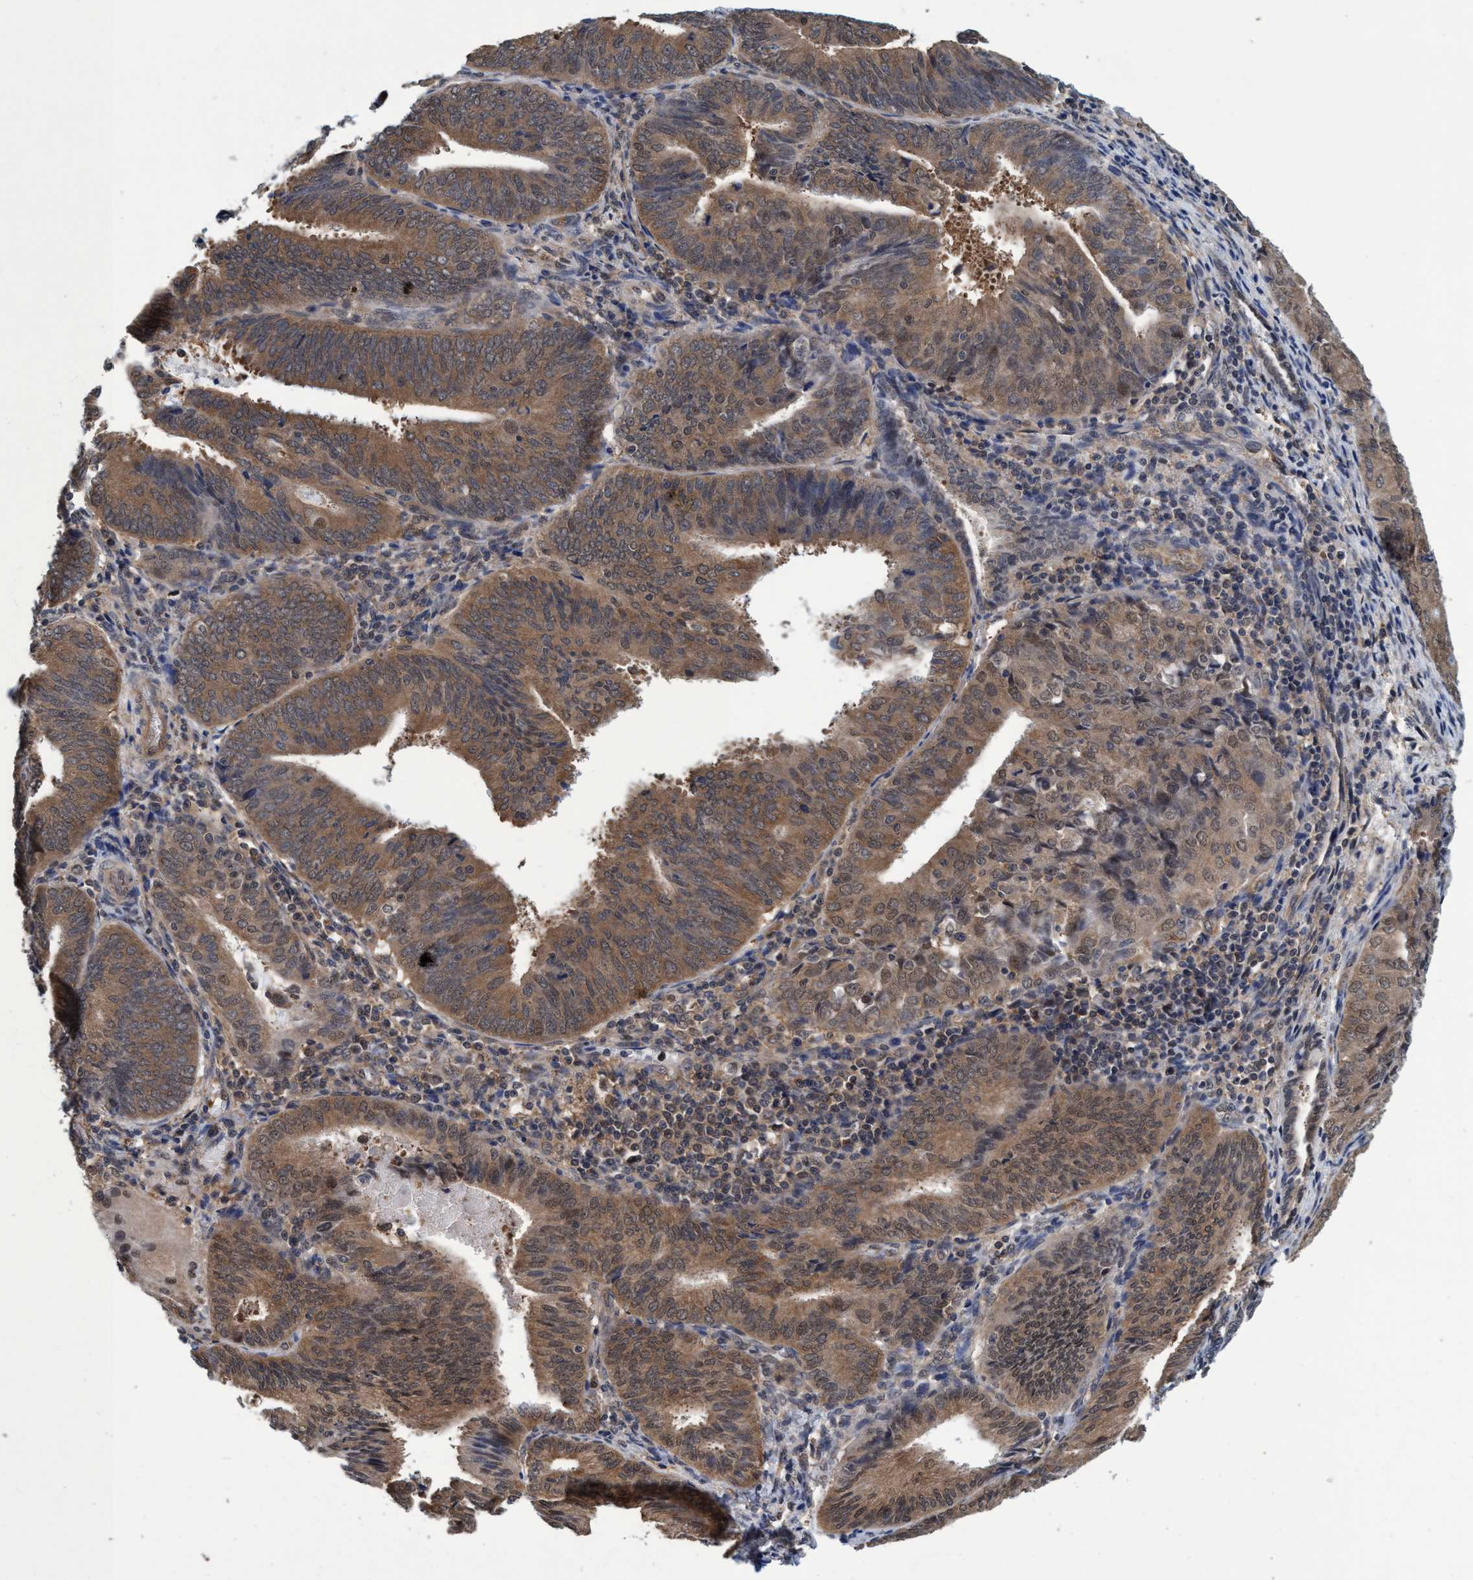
{"staining": {"intensity": "moderate", "quantity": ">75%", "location": "cytoplasmic/membranous"}, "tissue": "endometrial cancer", "cell_type": "Tumor cells", "image_type": "cancer", "snomed": [{"axis": "morphology", "description": "Adenocarcinoma, NOS"}, {"axis": "topography", "description": "Endometrium"}], "caption": "Endometrial cancer (adenocarcinoma) stained with a brown dye reveals moderate cytoplasmic/membranous positive expression in about >75% of tumor cells.", "gene": "PSMD12", "patient": {"sex": "female", "age": 81}}